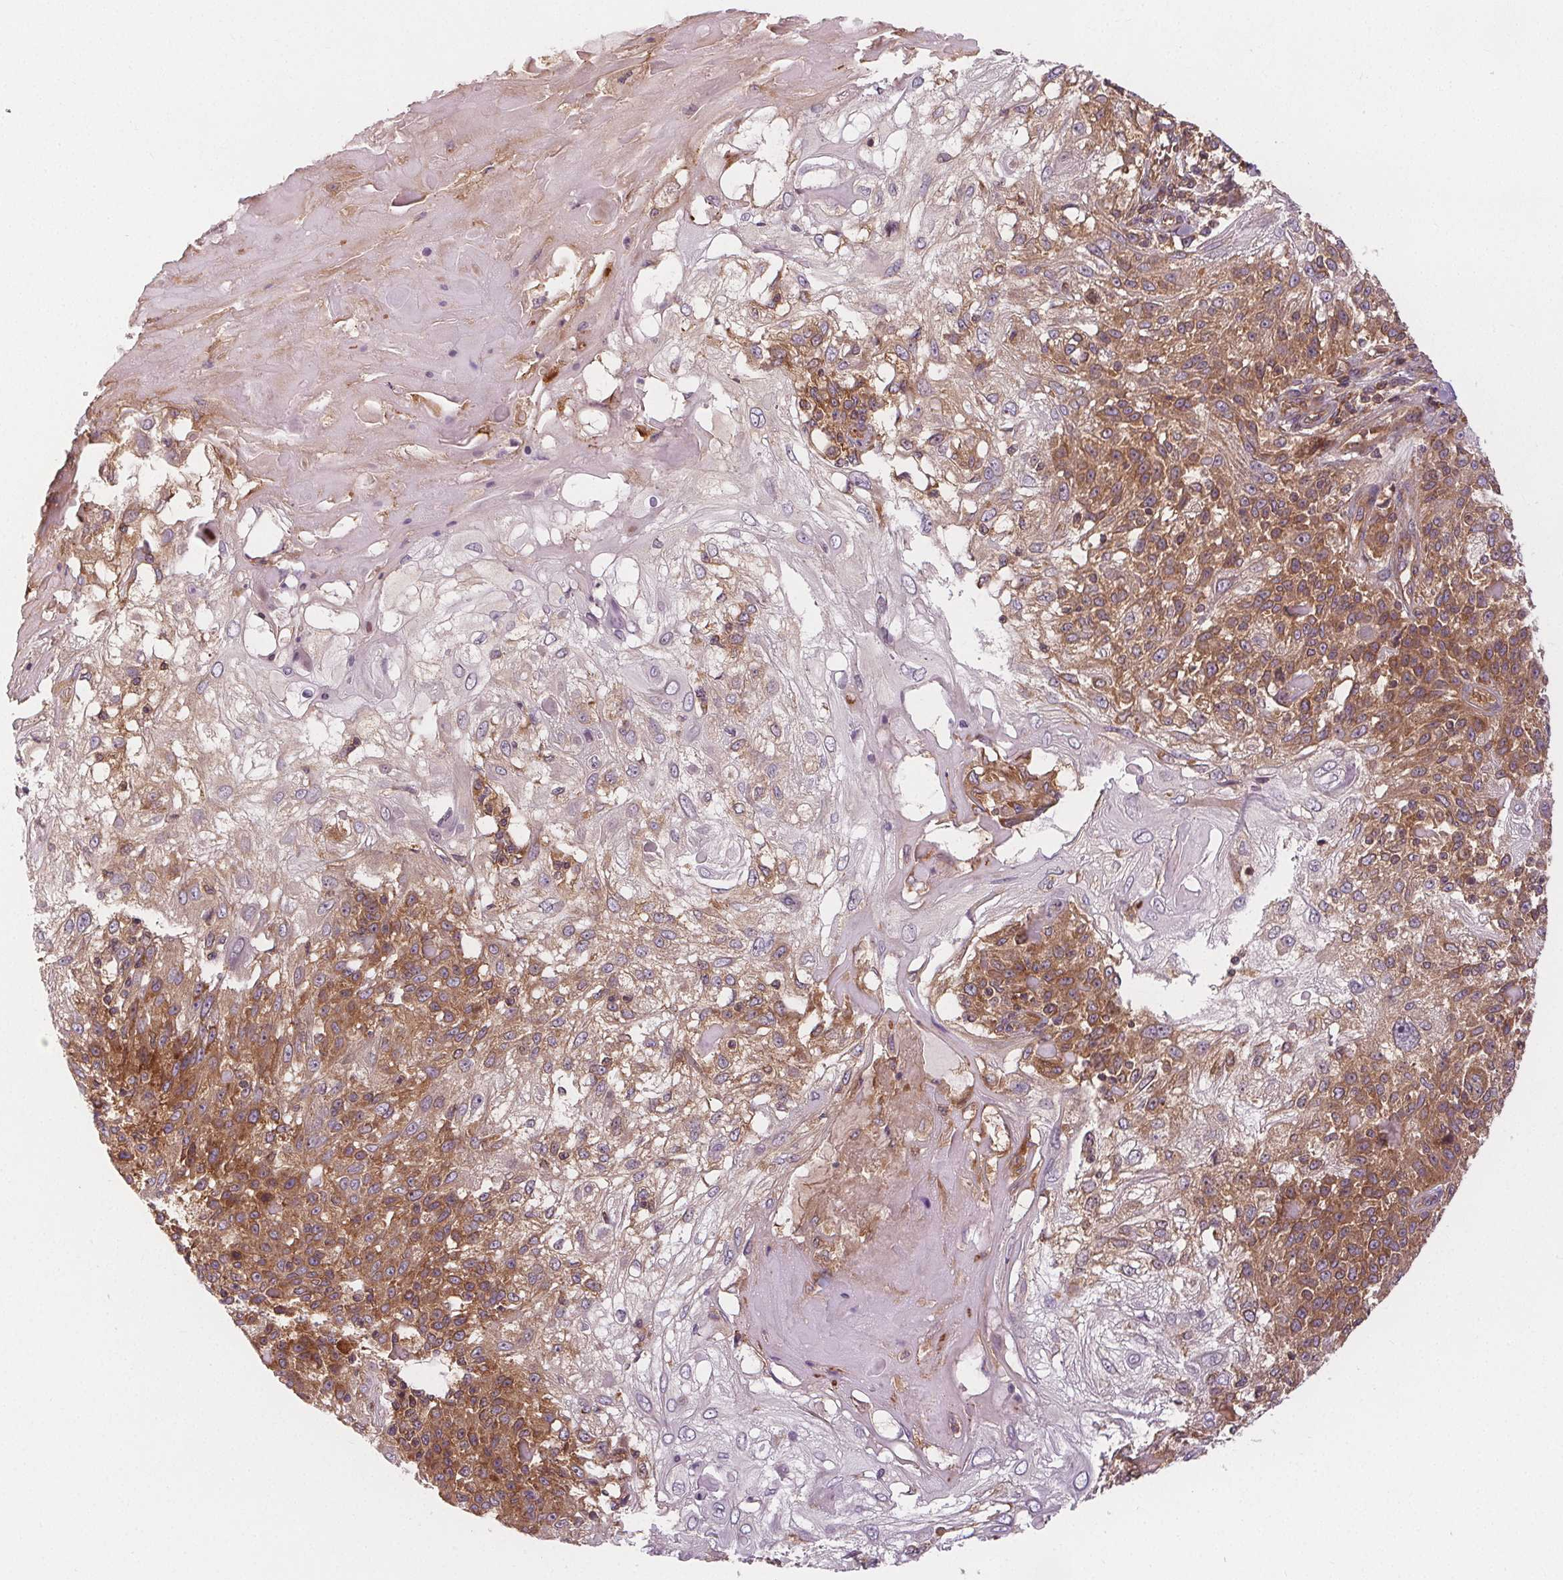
{"staining": {"intensity": "moderate", "quantity": ">75%", "location": "cytoplasmic/membranous"}, "tissue": "skin cancer", "cell_type": "Tumor cells", "image_type": "cancer", "snomed": [{"axis": "morphology", "description": "Normal tissue, NOS"}, {"axis": "morphology", "description": "Squamous cell carcinoma, NOS"}, {"axis": "topography", "description": "Skin"}], "caption": "Protein positivity by IHC demonstrates moderate cytoplasmic/membranous expression in approximately >75% of tumor cells in skin cancer (squamous cell carcinoma).", "gene": "EIF3D", "patient": {"sex": "female", "age": 83}}